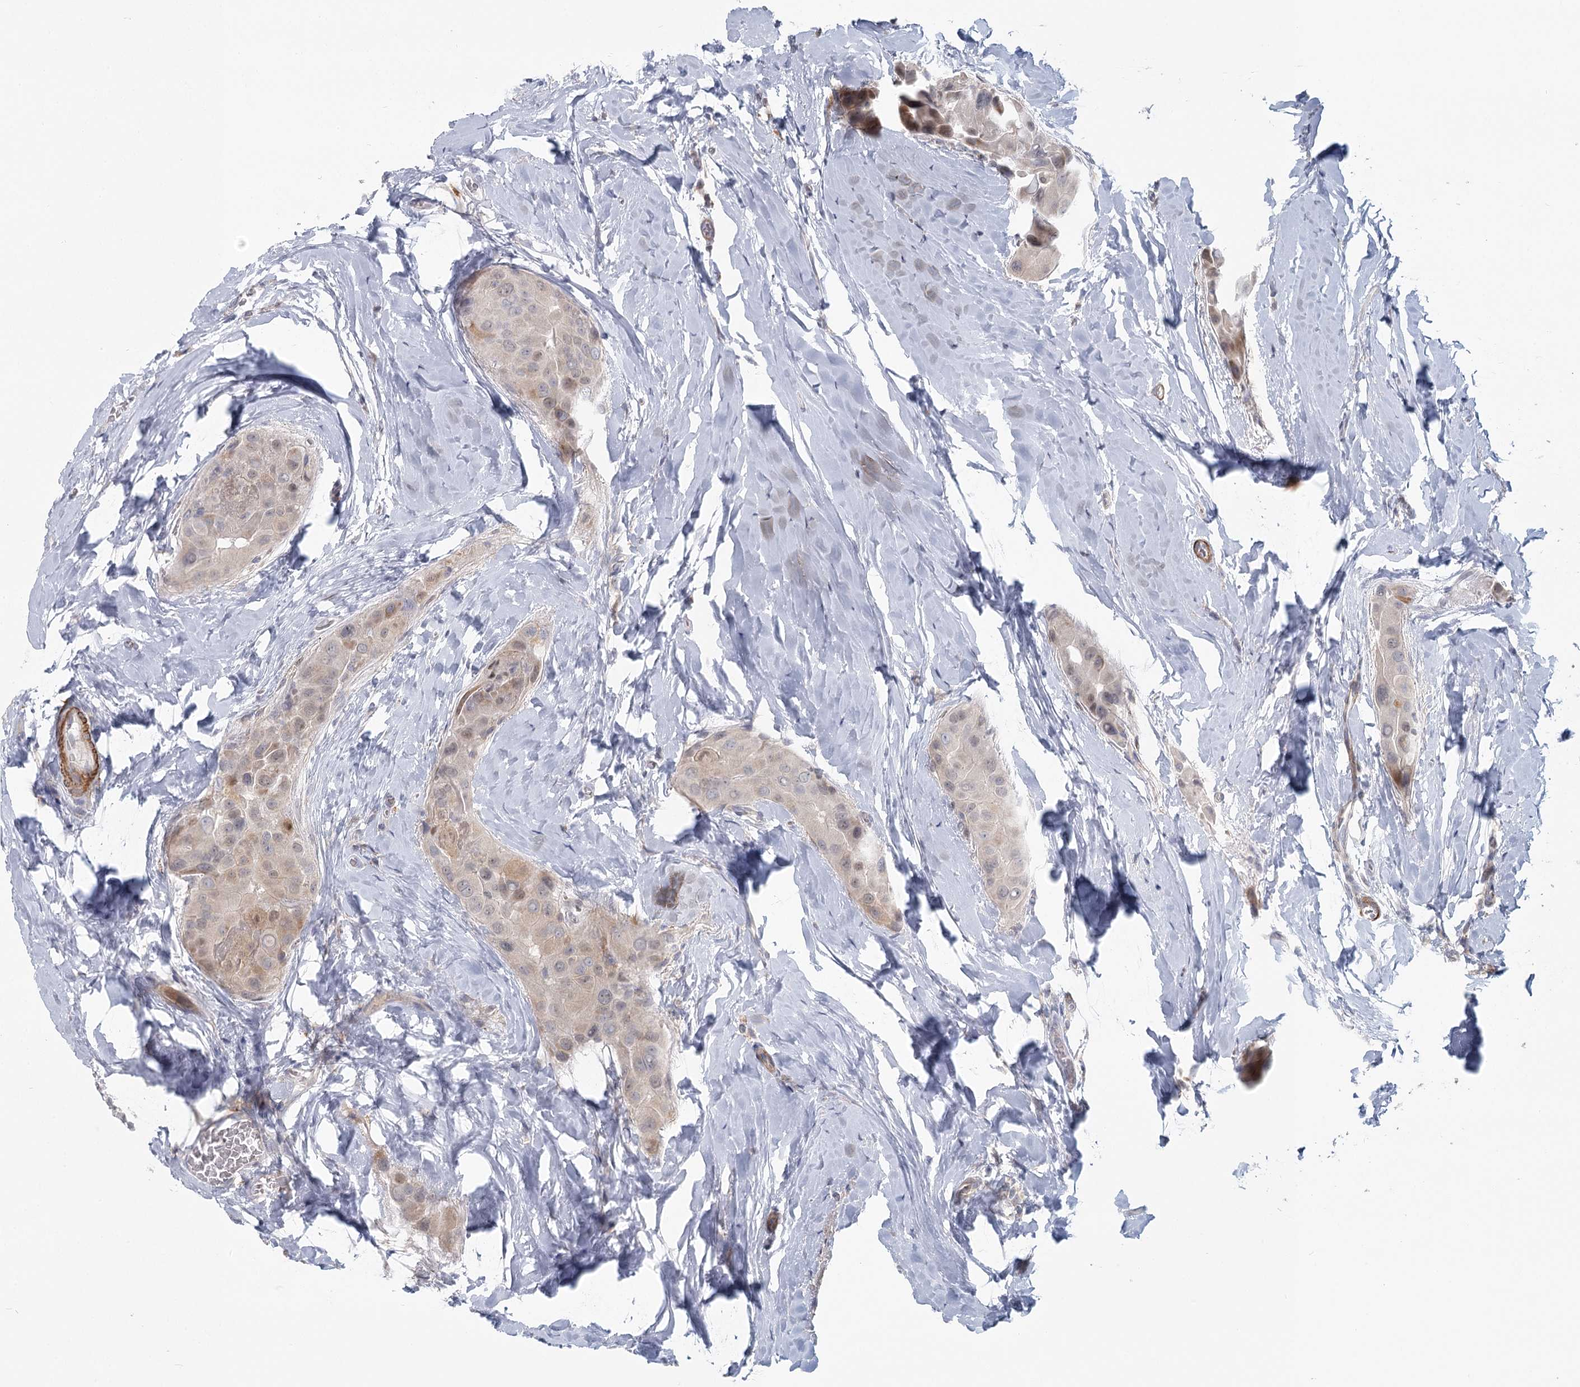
{"staining": {"intensity": "weak", "quantity": "<25%", "location": "cytoplasmic/membranous,nuclear"}, "tissue": "thyroid cancer", "cell_type": "Tumor cells", "image_type": "cancer", "snomed": [{"axis": "morphology", "description": "Papillary adenocarcinoma, NOS"}, {"axis": "topography", "description": "Thyroid gland"}], "caption": "Immunohistochemistry (IHC) of human thyroid cancer (papillary adenocarcinoma) demonstrates no positivity in tumor cells.", "gene": "USP11", "patient": {"sex": "male", "age": 33}}